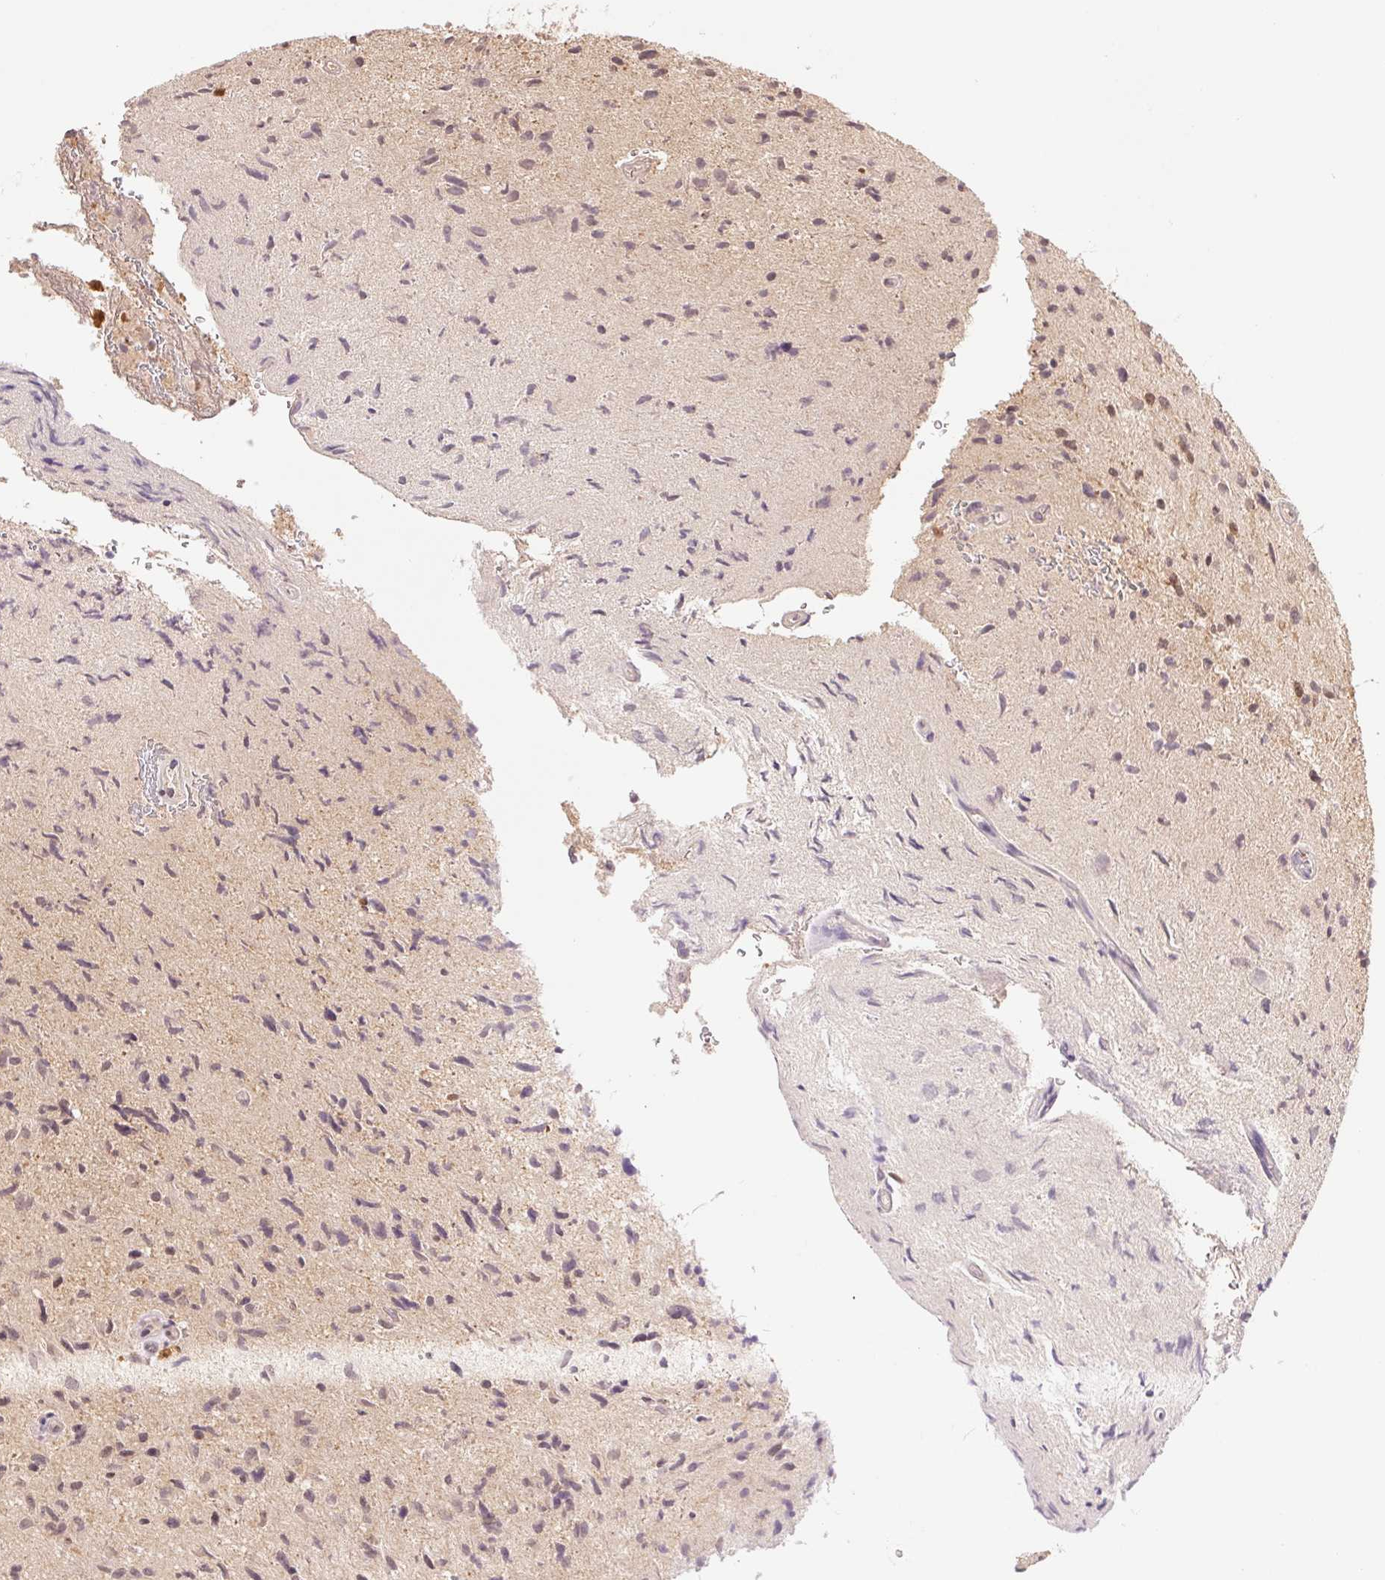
{"staining": {"intensity": "negative", "quantity": "none", "location": "none"}, "tissue": "glioma", "cell_type": "Tumor cells", "image_type": "cancer", "snomed": [{"axis": "morphology", "description": "Glioma, malignant, High grade"}, {"axis": "topography", "description": "Brain"}], "caption": "The immunohistochemistry micrograph has no significant positivity in tumor cells of glioma tissue.", "gene": "CDC123", "patient": {"sex": "male", "age": 54}}